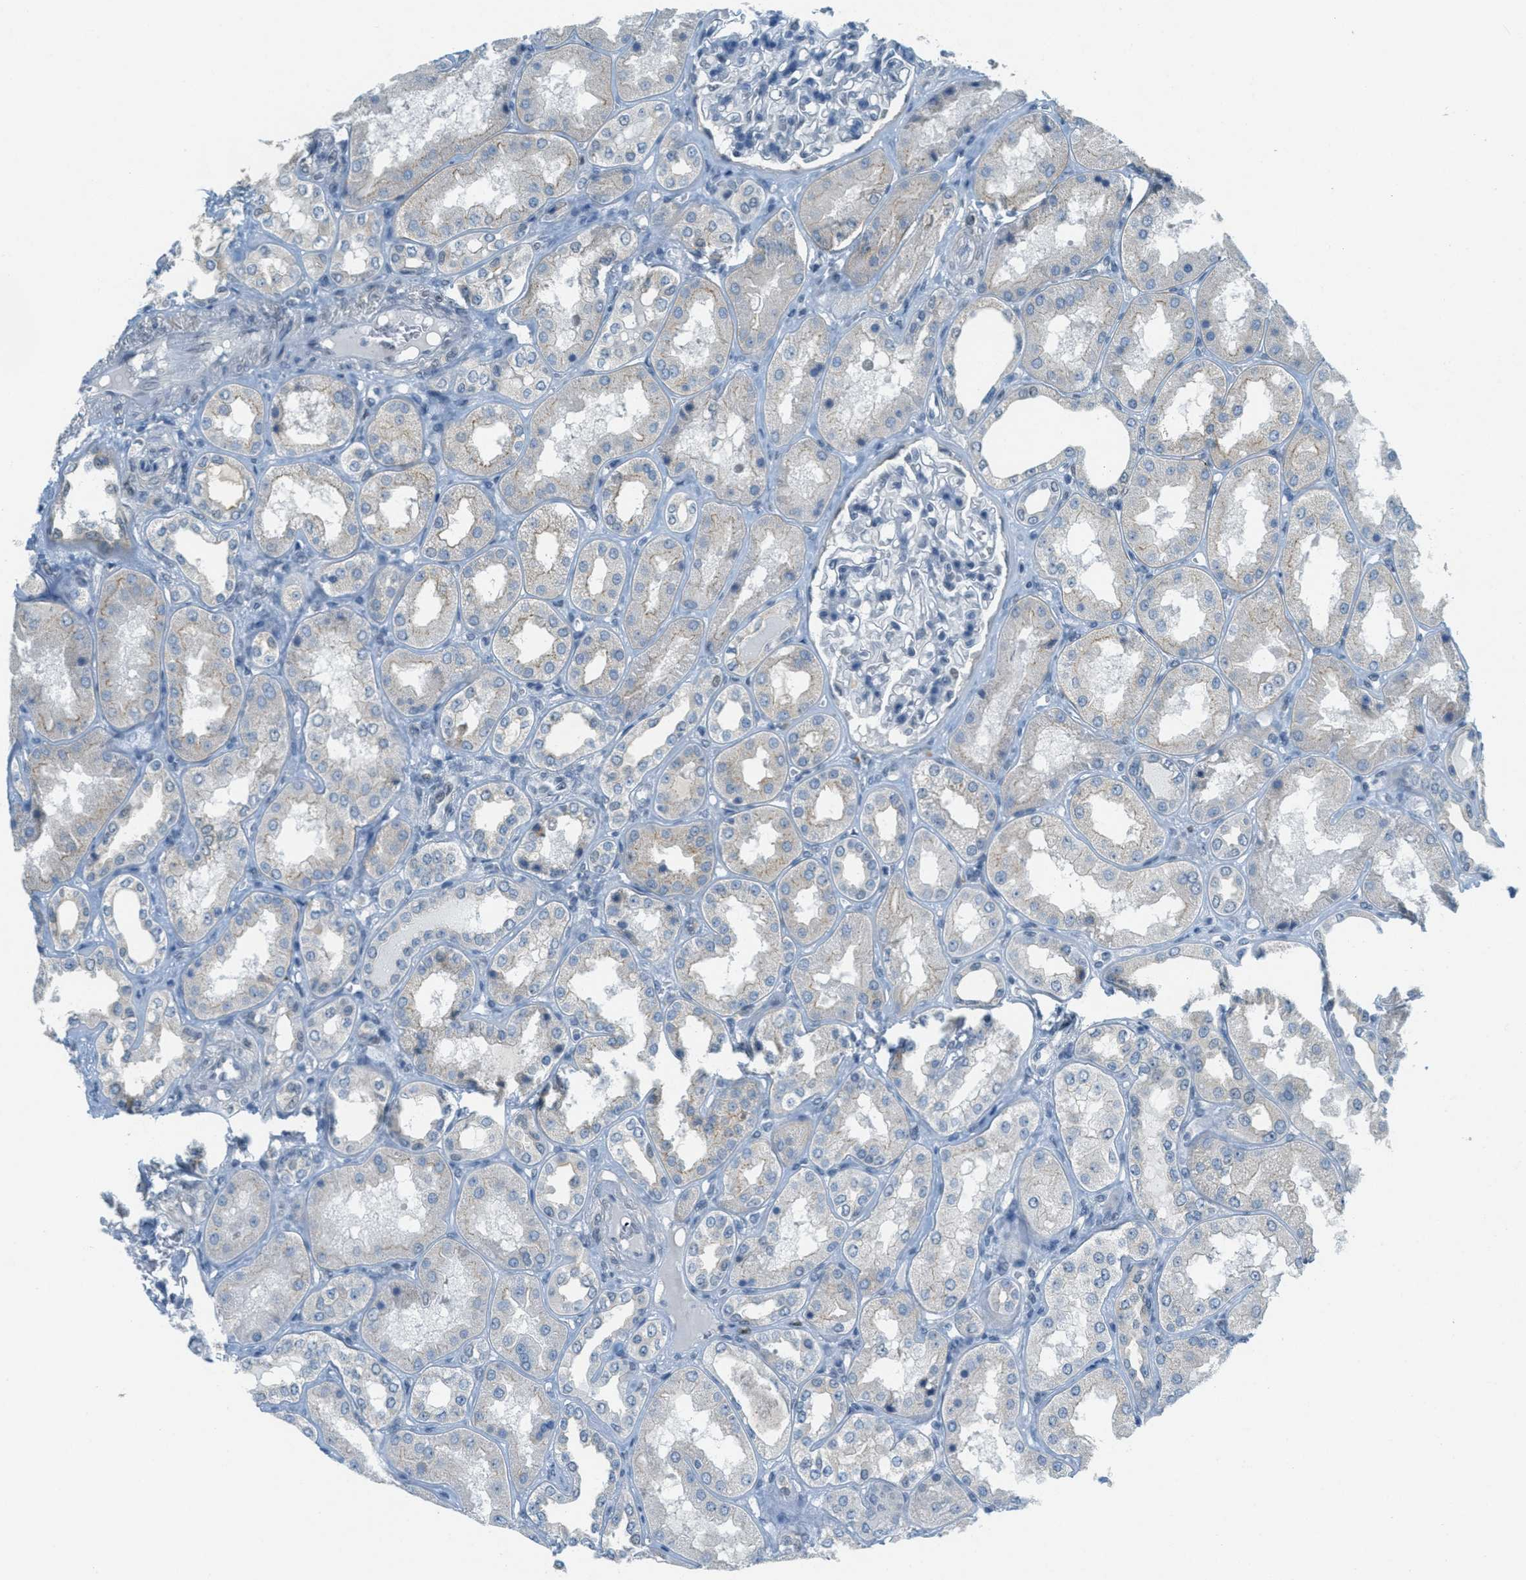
{"staining": {"intensity": "negative", "quantity": "none", "location": "none"}, "tissue": "kidney", "cell_type": "Cells in glomeruli", "image_type": "normal", "snomed": [{"axis": "morphology", "description": "Normal tissue, NOS"}, {"axis": "topography", "description": "Kidney"}], "caption": "A photomicrograph of kidney stained for a protein displays no brown staining in cells in glomeruli.", "gene": "TCF3", "patient": {"sex": "female", "age": 56}}